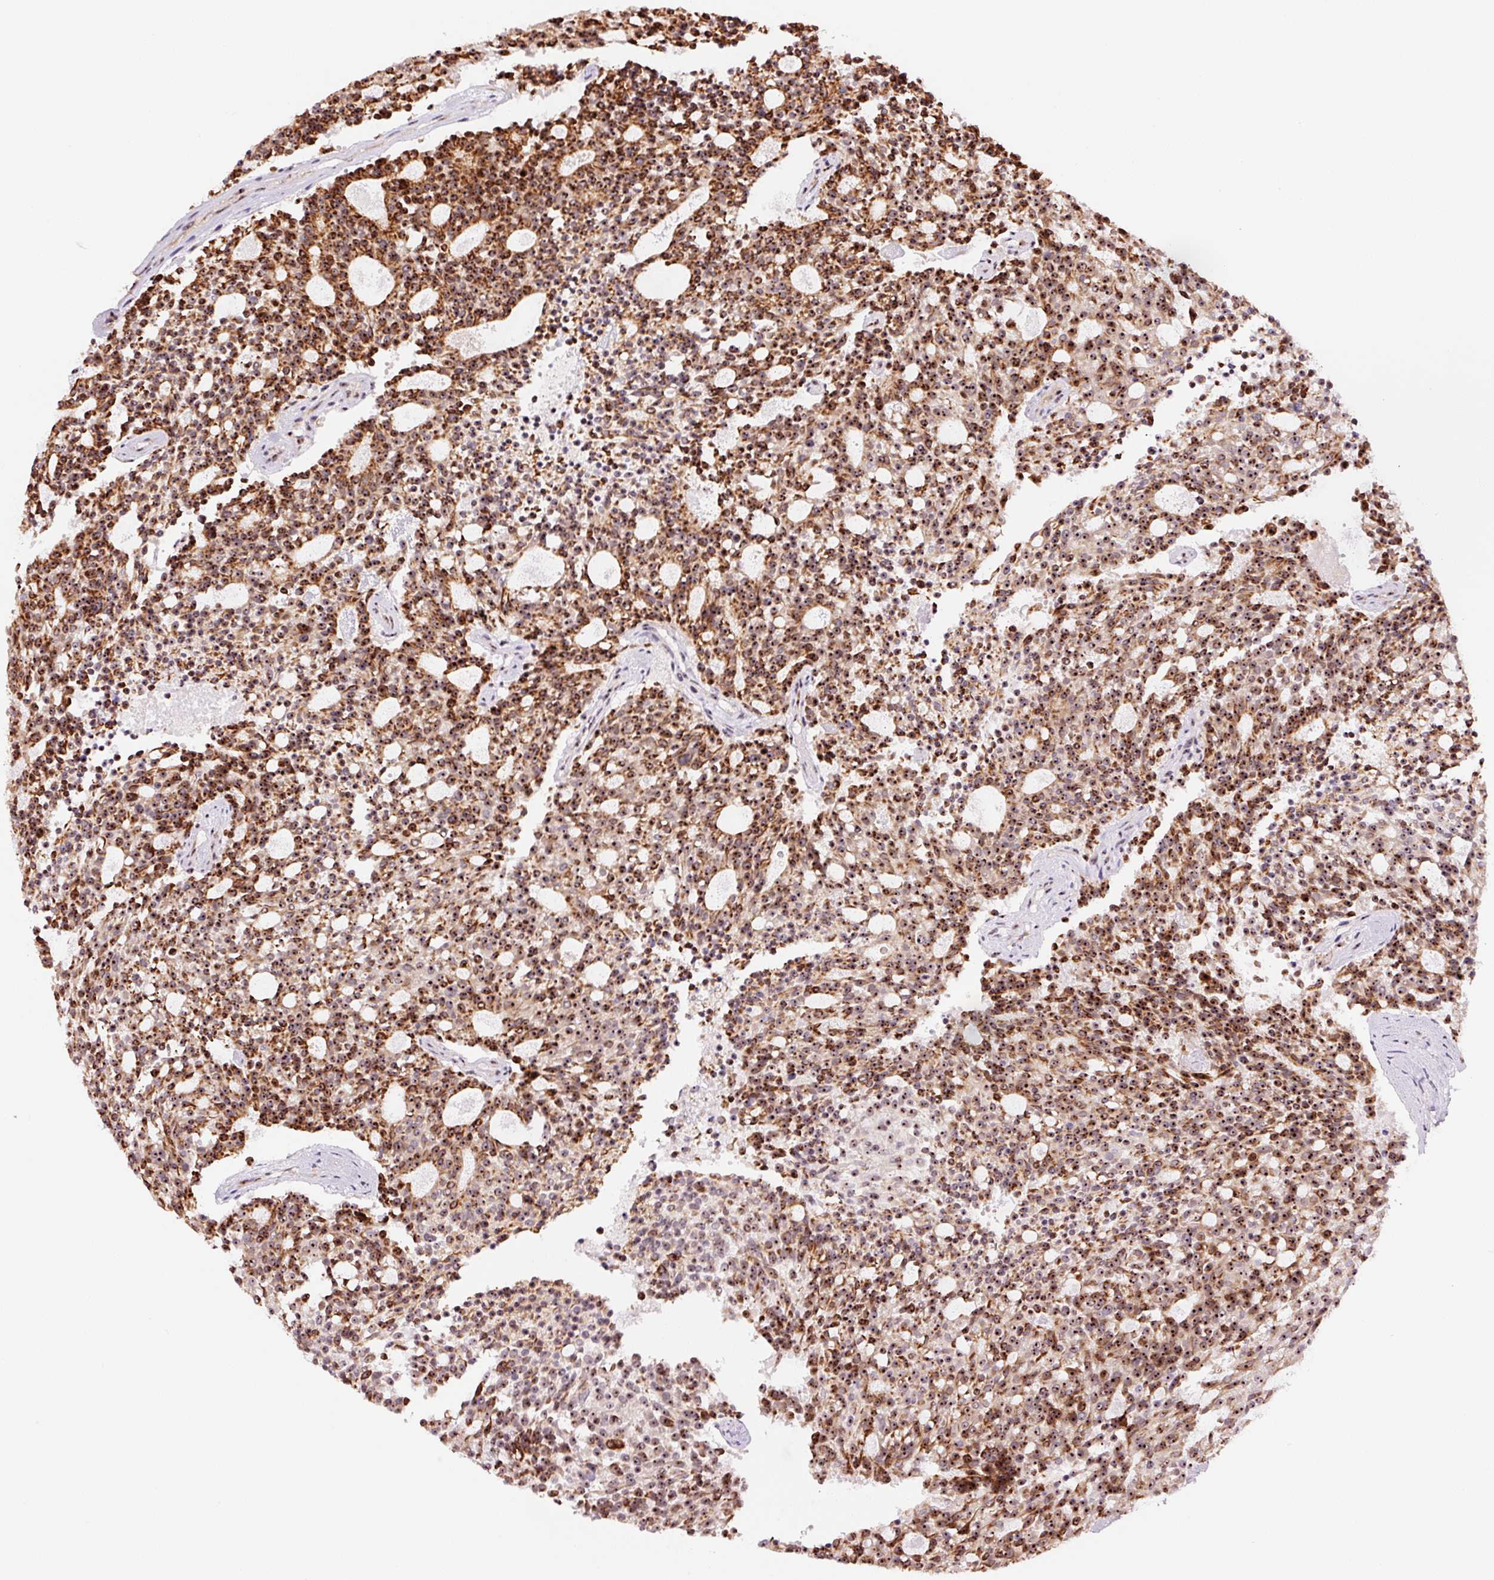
{"staining": {"intensity": "strong", "quantity": ">75%", "location": "cytoplasmic/membranous,nuclear"}, "tissue": "carcinoid", "cell_type": "Tumor cells", "image_type": "cancer", "snomed": [{"axis": "morphology", "description": "Carcinoid, malignant, NOS"}, {"axis": "topography", "description": "Pancreas"}], "caption": "A high amount of strong cytoplasmic/membranous and nuclear expression is seen in approximately >75% of tumor cells in carcinoid (malignant) tissue. The staining was performed using DAB (3,3'-diaminobenzidine) to visualize the protein expression in brown, while the nuclei were stained in blue with hematoxylin (Magnification: 20x).", "gene": "GNL3", "patient": {"sex": "female", "age": 54}}